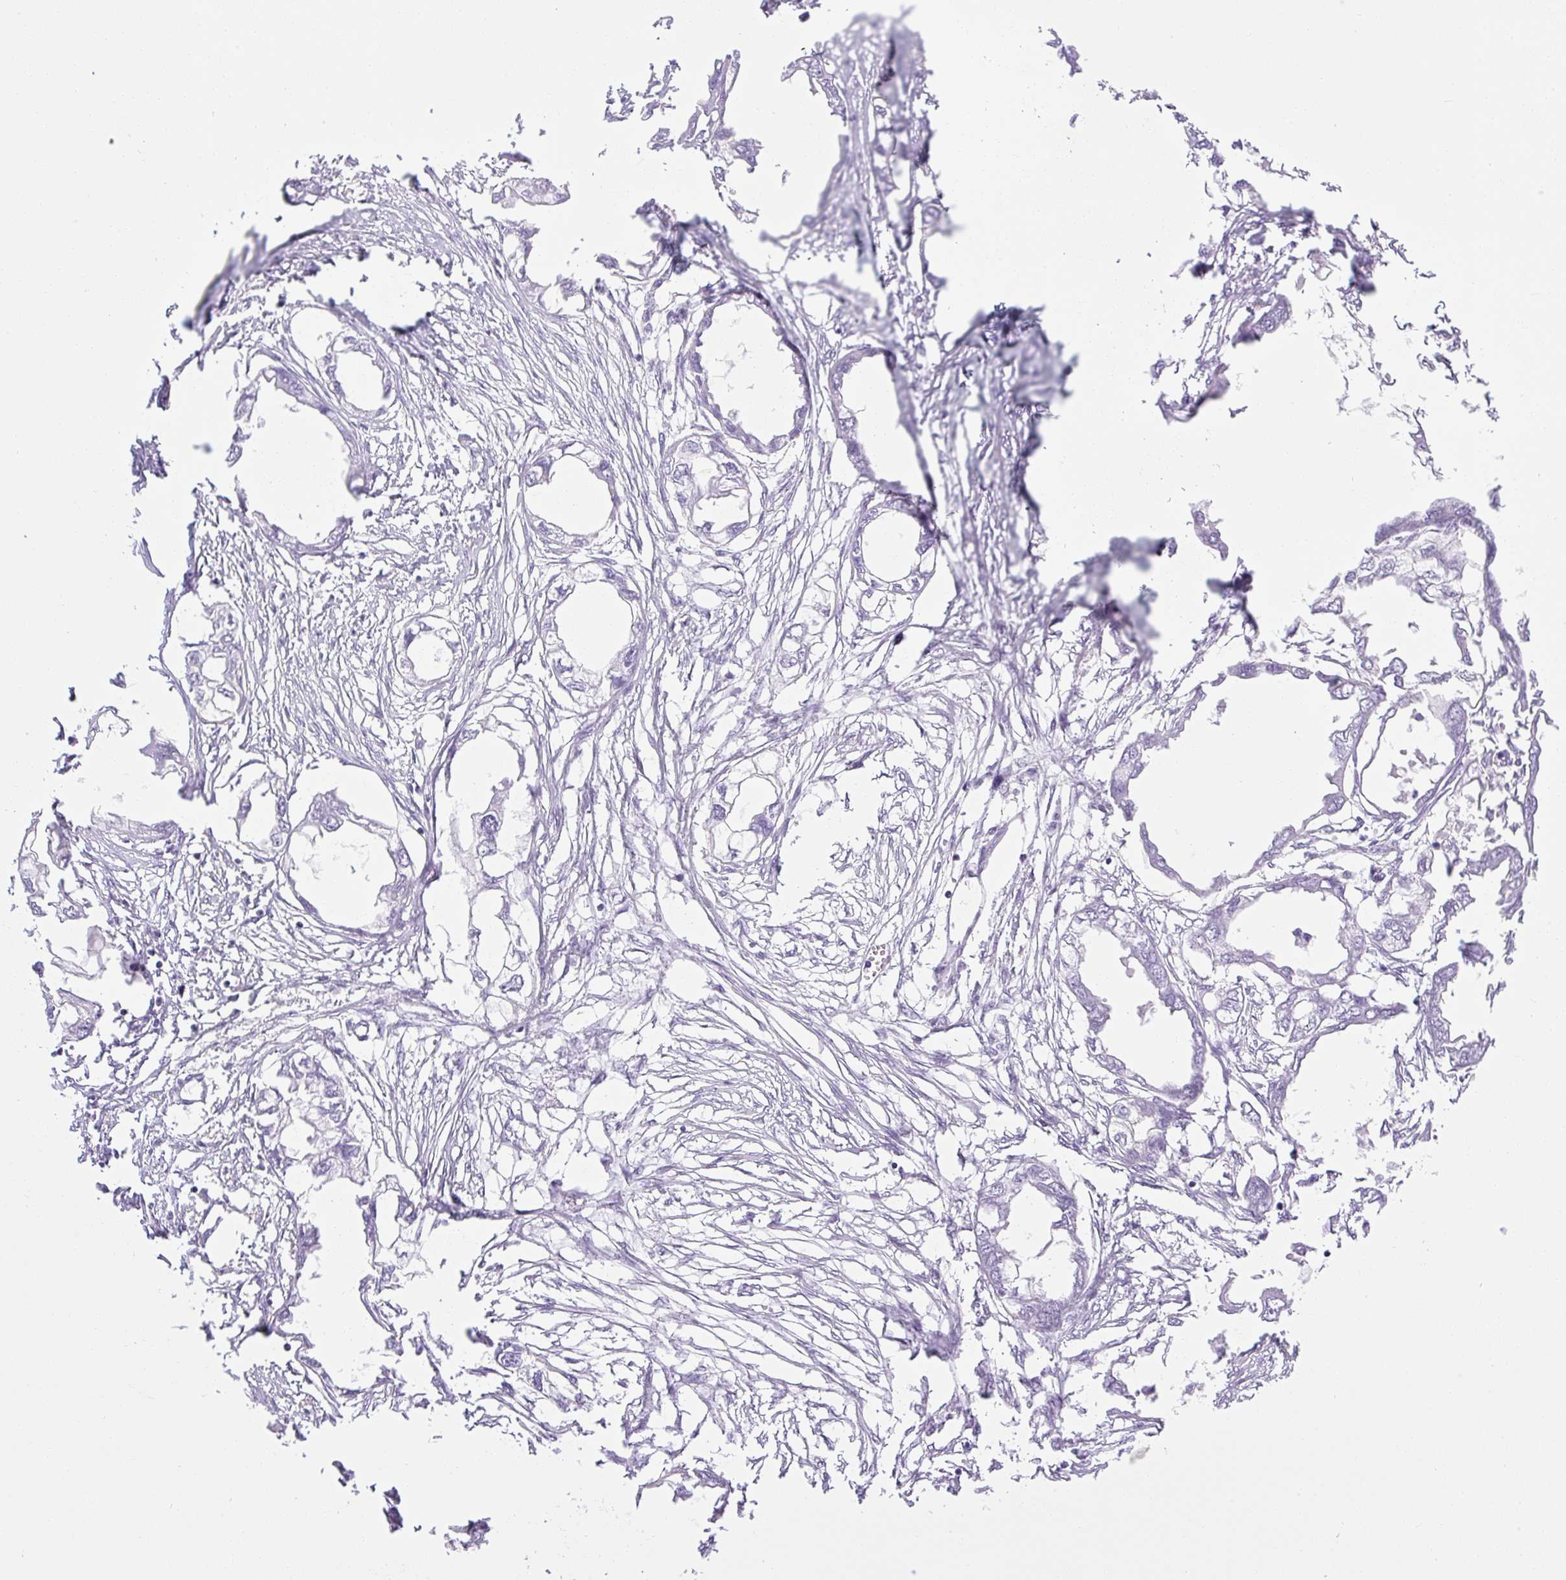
{"staining": {"intensity": "negative", "quantity": "none", "location": "none"}, "tissue": "endometrial cancer", "cell_type": "Tumor cells", "image_type": "cancer", "snomed": [{"axis": "morphology", "description": "Adenocarcinoma, NOS"}, {"axis": "morphology", "description": "Adenocarcinoma, metastatic, NOS"}, {"axis": "topography", "description": "Adipose tissue"}, {"axis": "topography", "description": "Endometrium"}], "caption": "Tumor cells show no significant staining in endometrial cancer (adenocarcinoma).", "gene": "TLE3", "patient": {"sex": "female", "age": 67}}